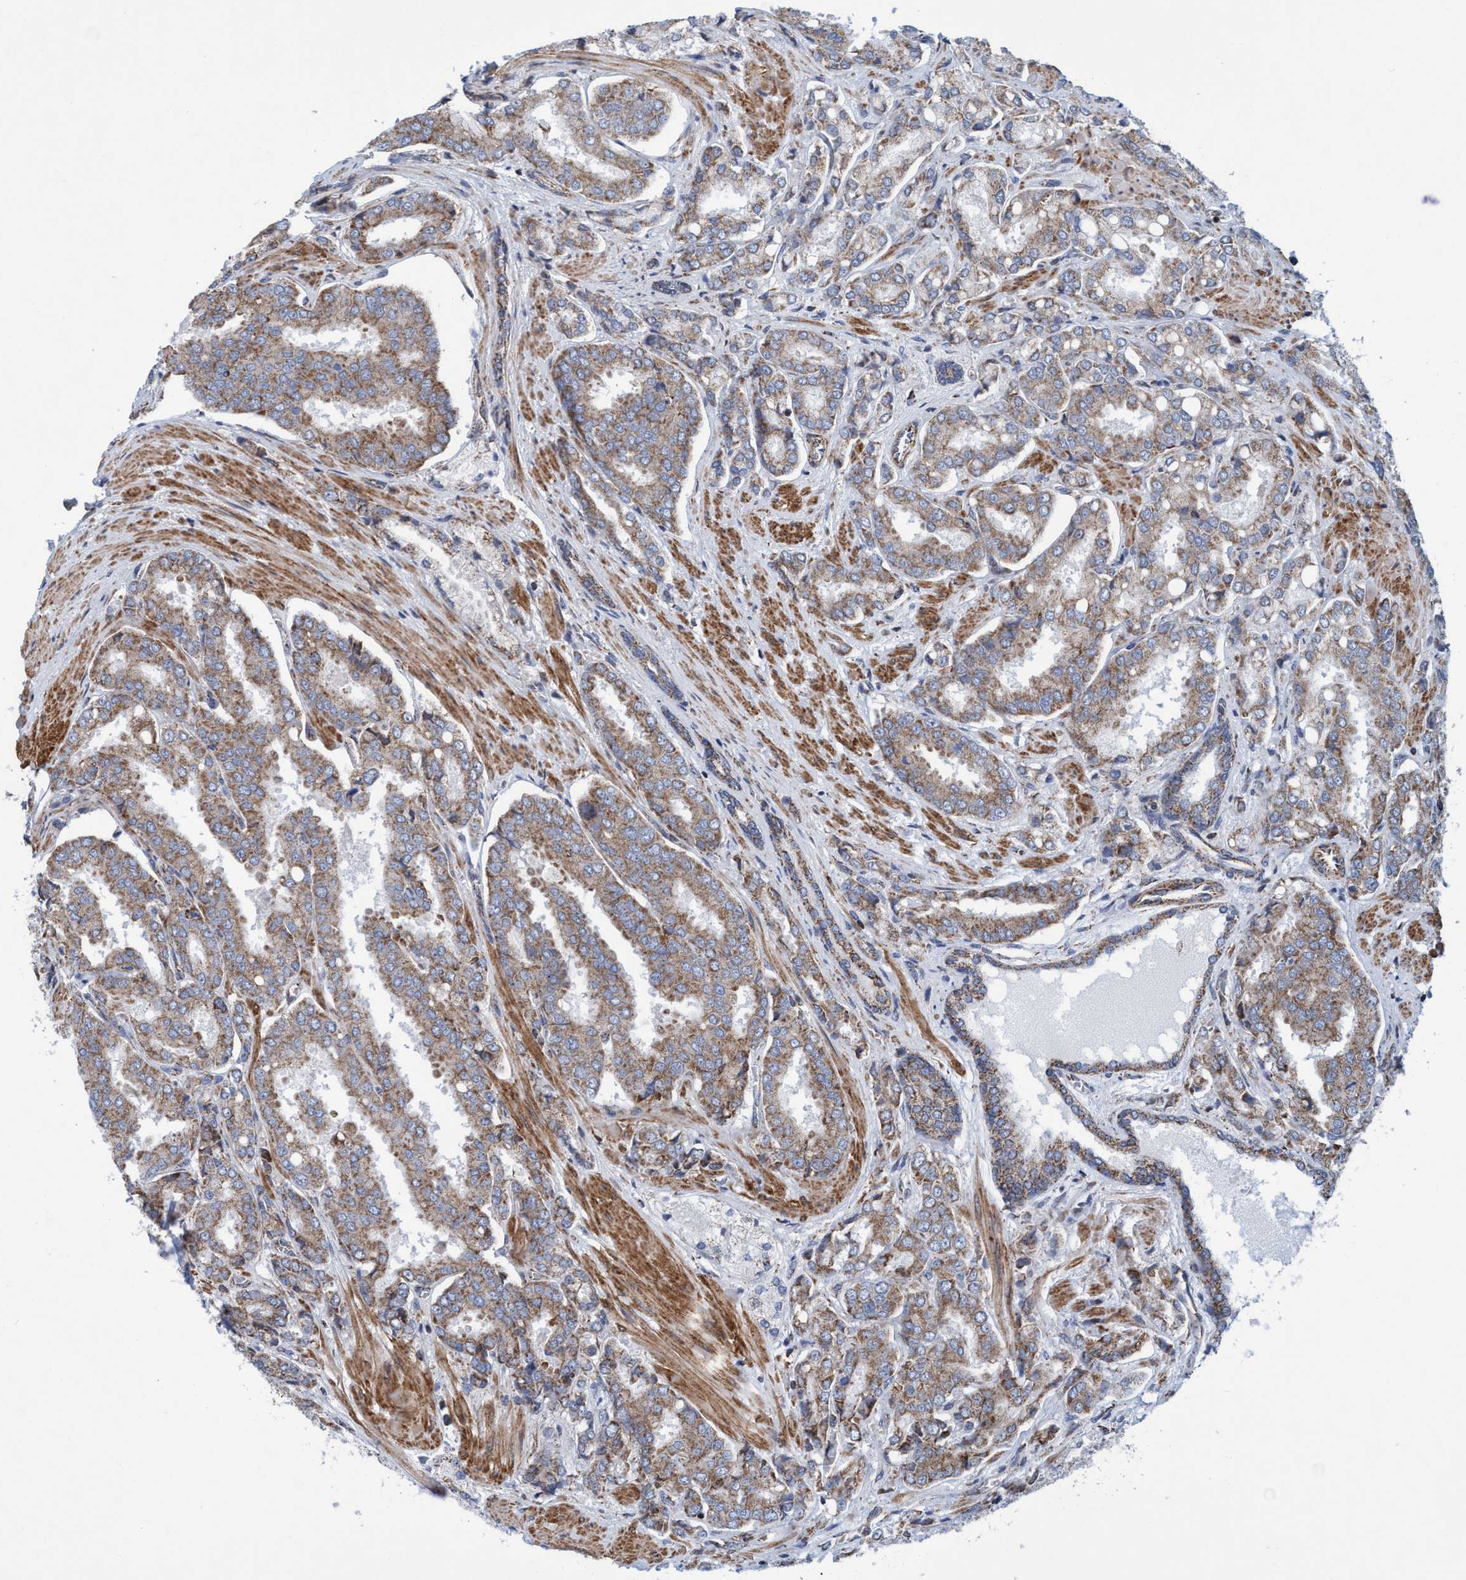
{"staining": {"intensity": "weak", "quantity": ">75%", "location": "cytoplasmic/membranous"}, "tissue": "prostate cancer", "cell_type": "Tumor cells", "image_type": "cancer", "snomed": [{"axis": "morphology", "description": "Adenocarcinoma, High grade"}, {"axis": "topography", "description": "Prostate"}], "caption": "Prostate adenocarcinoma (high-grade) stained for a protein (brown) exhibits weak cytoplasmic/membranous positive expression in about >75% of tumor cells.", "gene": "POLR1F", "patient": {"sex": "male", "age": 50}}